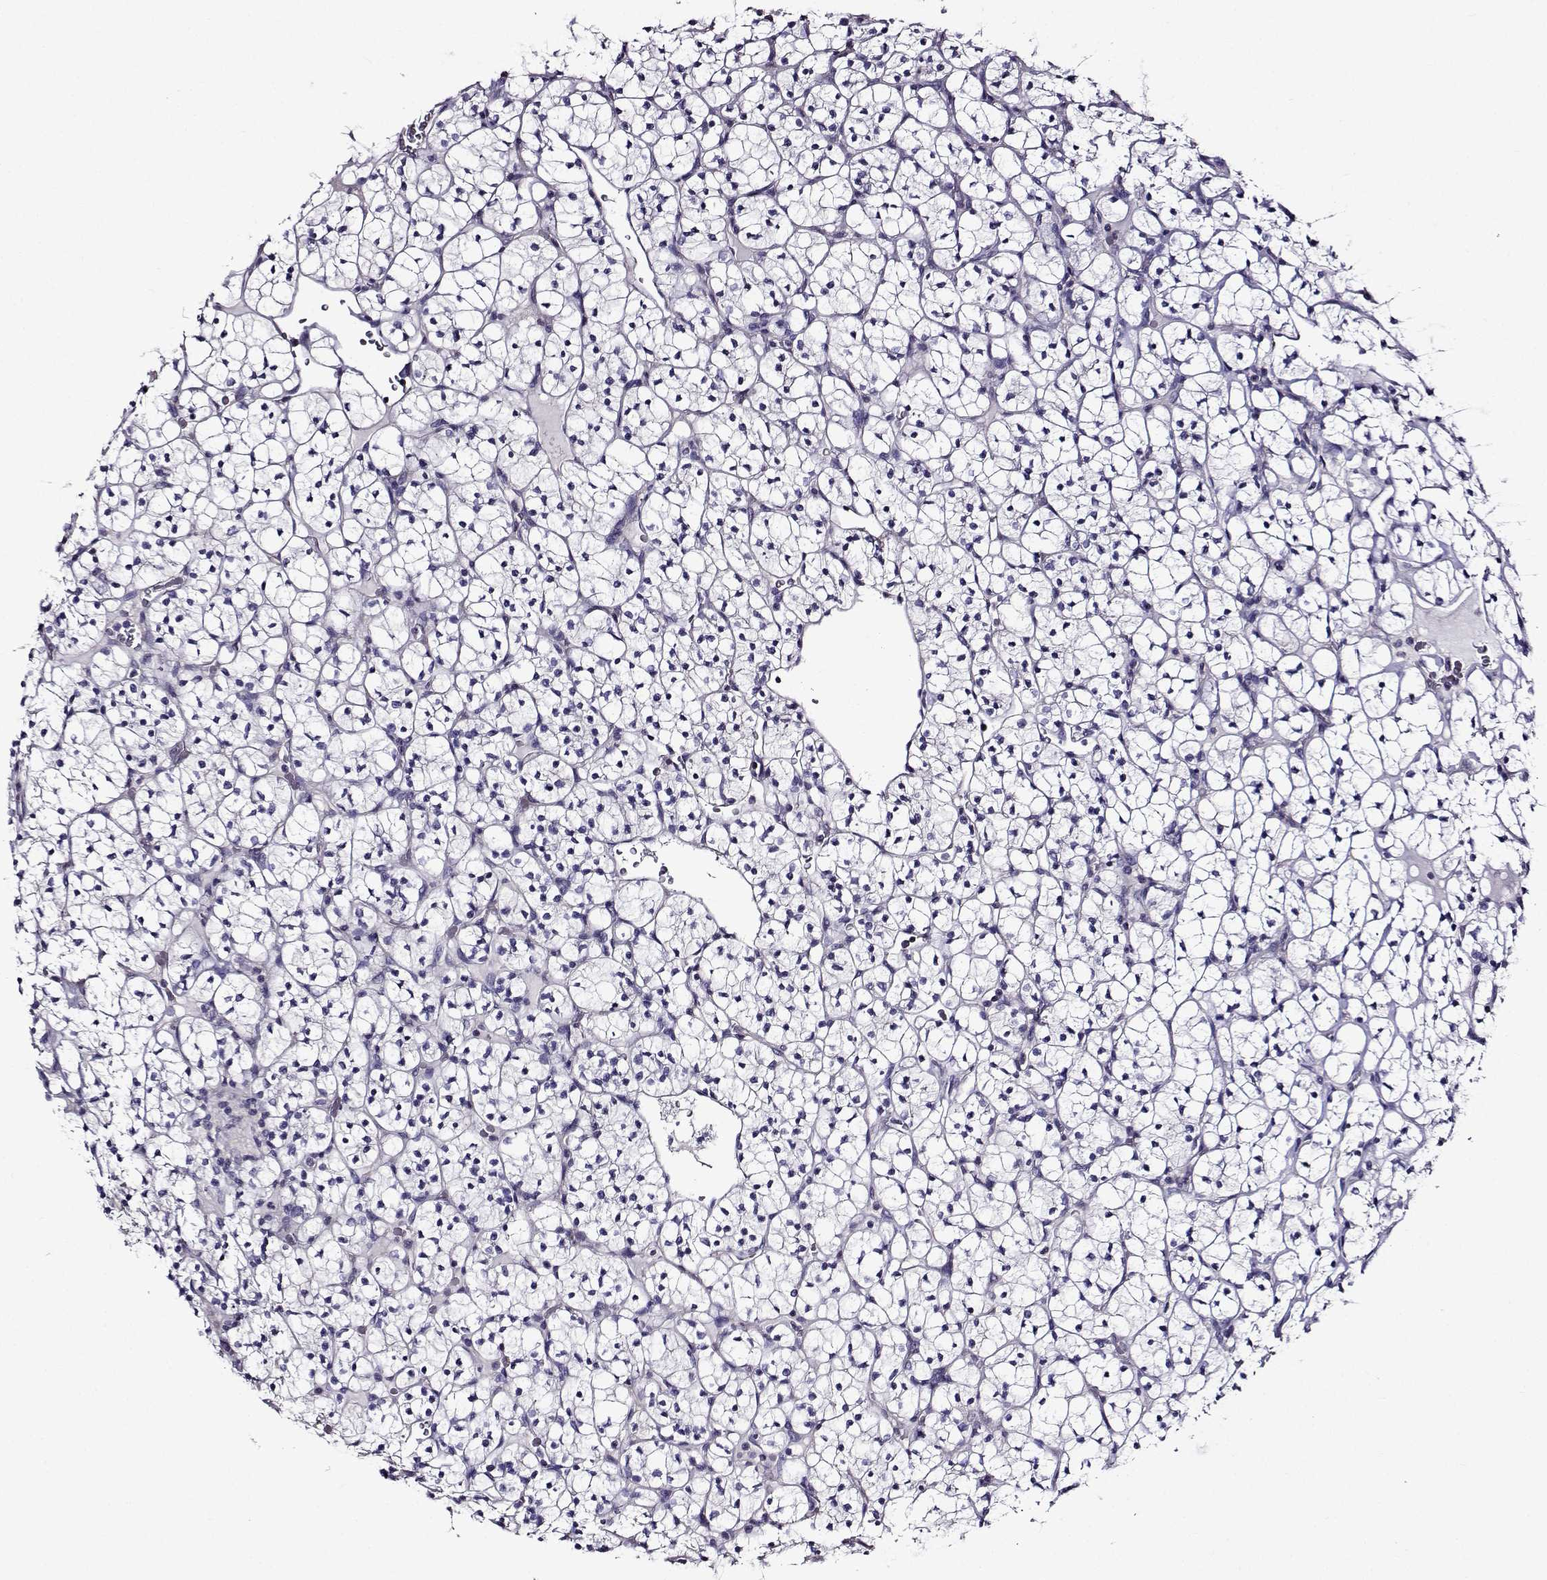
{"staining": {"intensity": "negative", "quantity": "none", "location": "none"}, "tissue": "renal cancer", "cell_type": "Tumor cells", "image_type": "cancer", "snomed": [{"axis": "morphology", "description": "Adenocarcinoma, NOS"}, {"axis": "topography", "description": "Kidney"}], "caption": "This histopathology image is of renal adenocarcinoma stained with immunohistochemistry (IHC) to label a protein in brown with the nuclei are counter-stained blue. There is no expression in tumor cells. The staining is performed using DAB brown chromogen with nuclei counter-stained in using hematoxylin.", "gene": "TMEM266", "patient": {"sex": "female", "age": 89}}